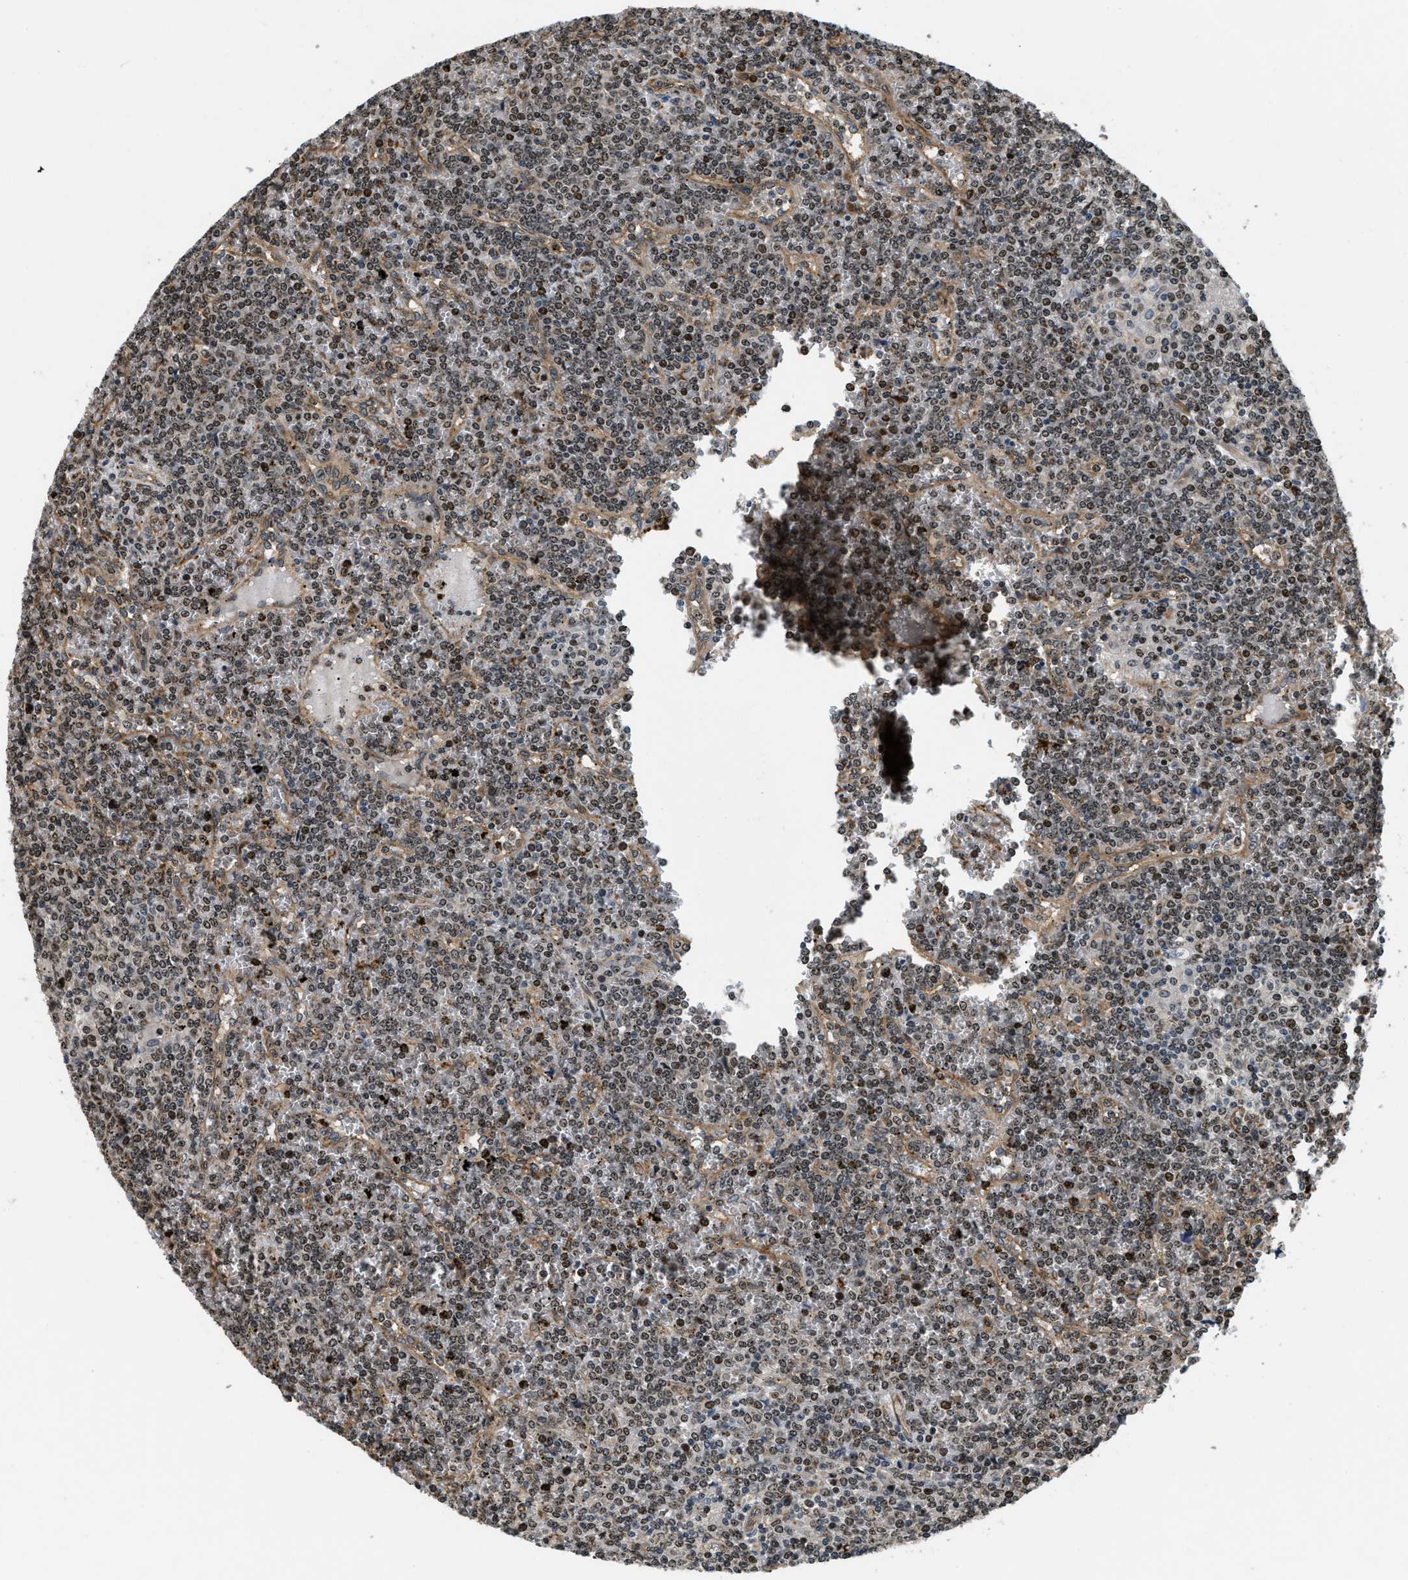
{"staining": {"intensity": "moderate", "quantity": "25%-75%", "location": "nuclear"}, "tissue": "lymphoma", "cell_type": "Tumor cells", "image_type": "cancer", "snomed": [{"axis": "morphology", "description": "Malignant lymphoma, non-Hodgkin's type, Low grade"}, {"axis": "topography", "description": "Spleen"}], "caption": "Immunohistochemistry (IHC) (DAB (3,3'-diaminobenzidine)) staining of human lymphoma reveals moderate nuclear protein staining in about 25%-75% of tumor cells.", "gene": "LTA4H", "patient": {"sex": "female", "age": 19}}